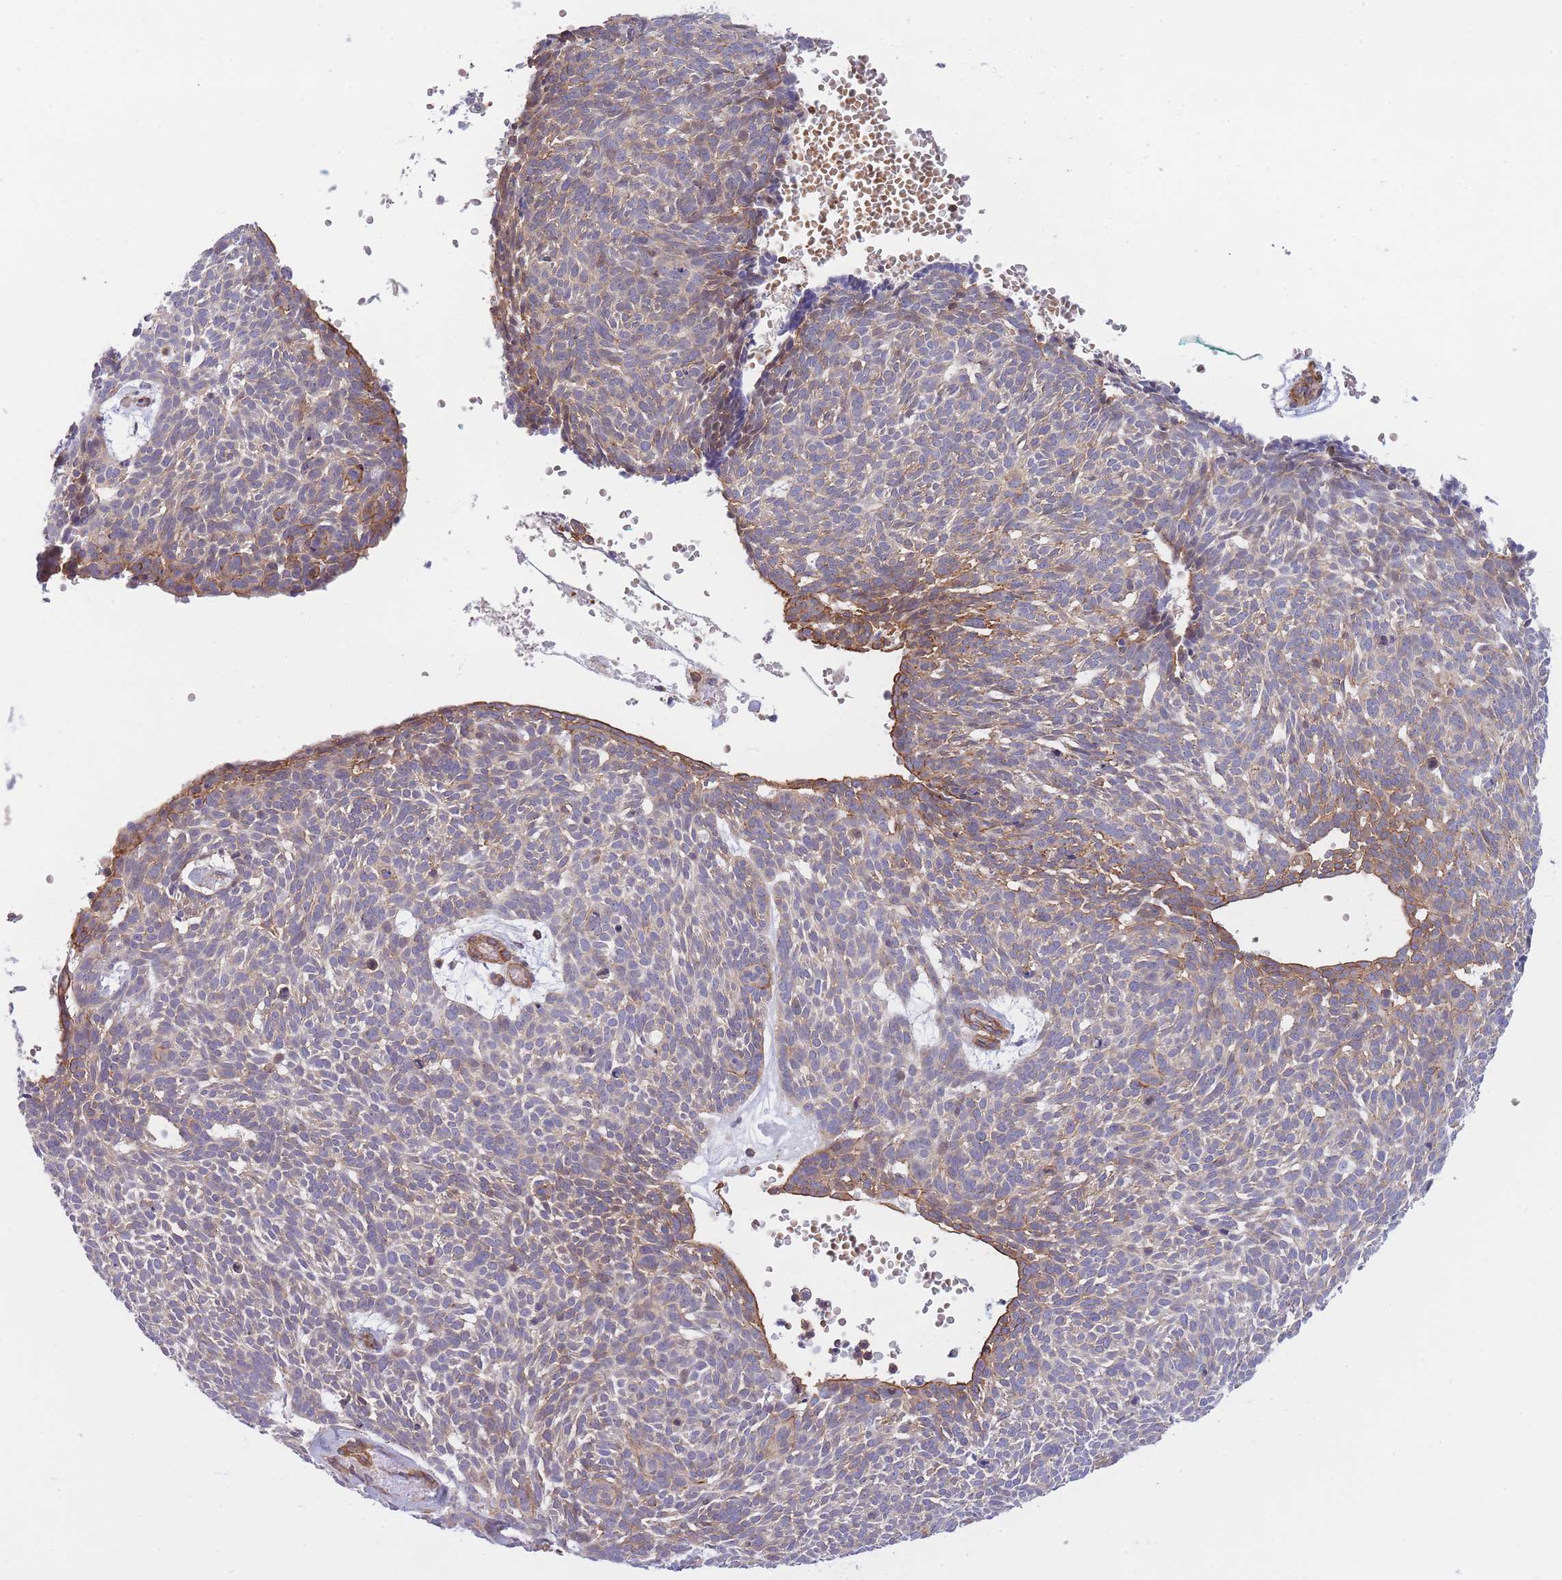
{"staining": {"intensity": "moderate", "quantity": "25%-75%", "location": "cytoplasmic/membranous"}, "tissue": "skin cancer", "cell_type": "Tumor cells", "image_type": "cancer", "snomed": [{"axis": "morphology", "description": "Basal cell carcinoma"}, {"axis": "topography", "description": "Skin"}], "caption": "This is a micrograph of IHC staining of skin basal cell carcinoma, which shows moderate staining in the cytoplasmic/membranous of tumor cells.", "gene": "CDC25B", "patient": {"sex": "male", "age": 61}}